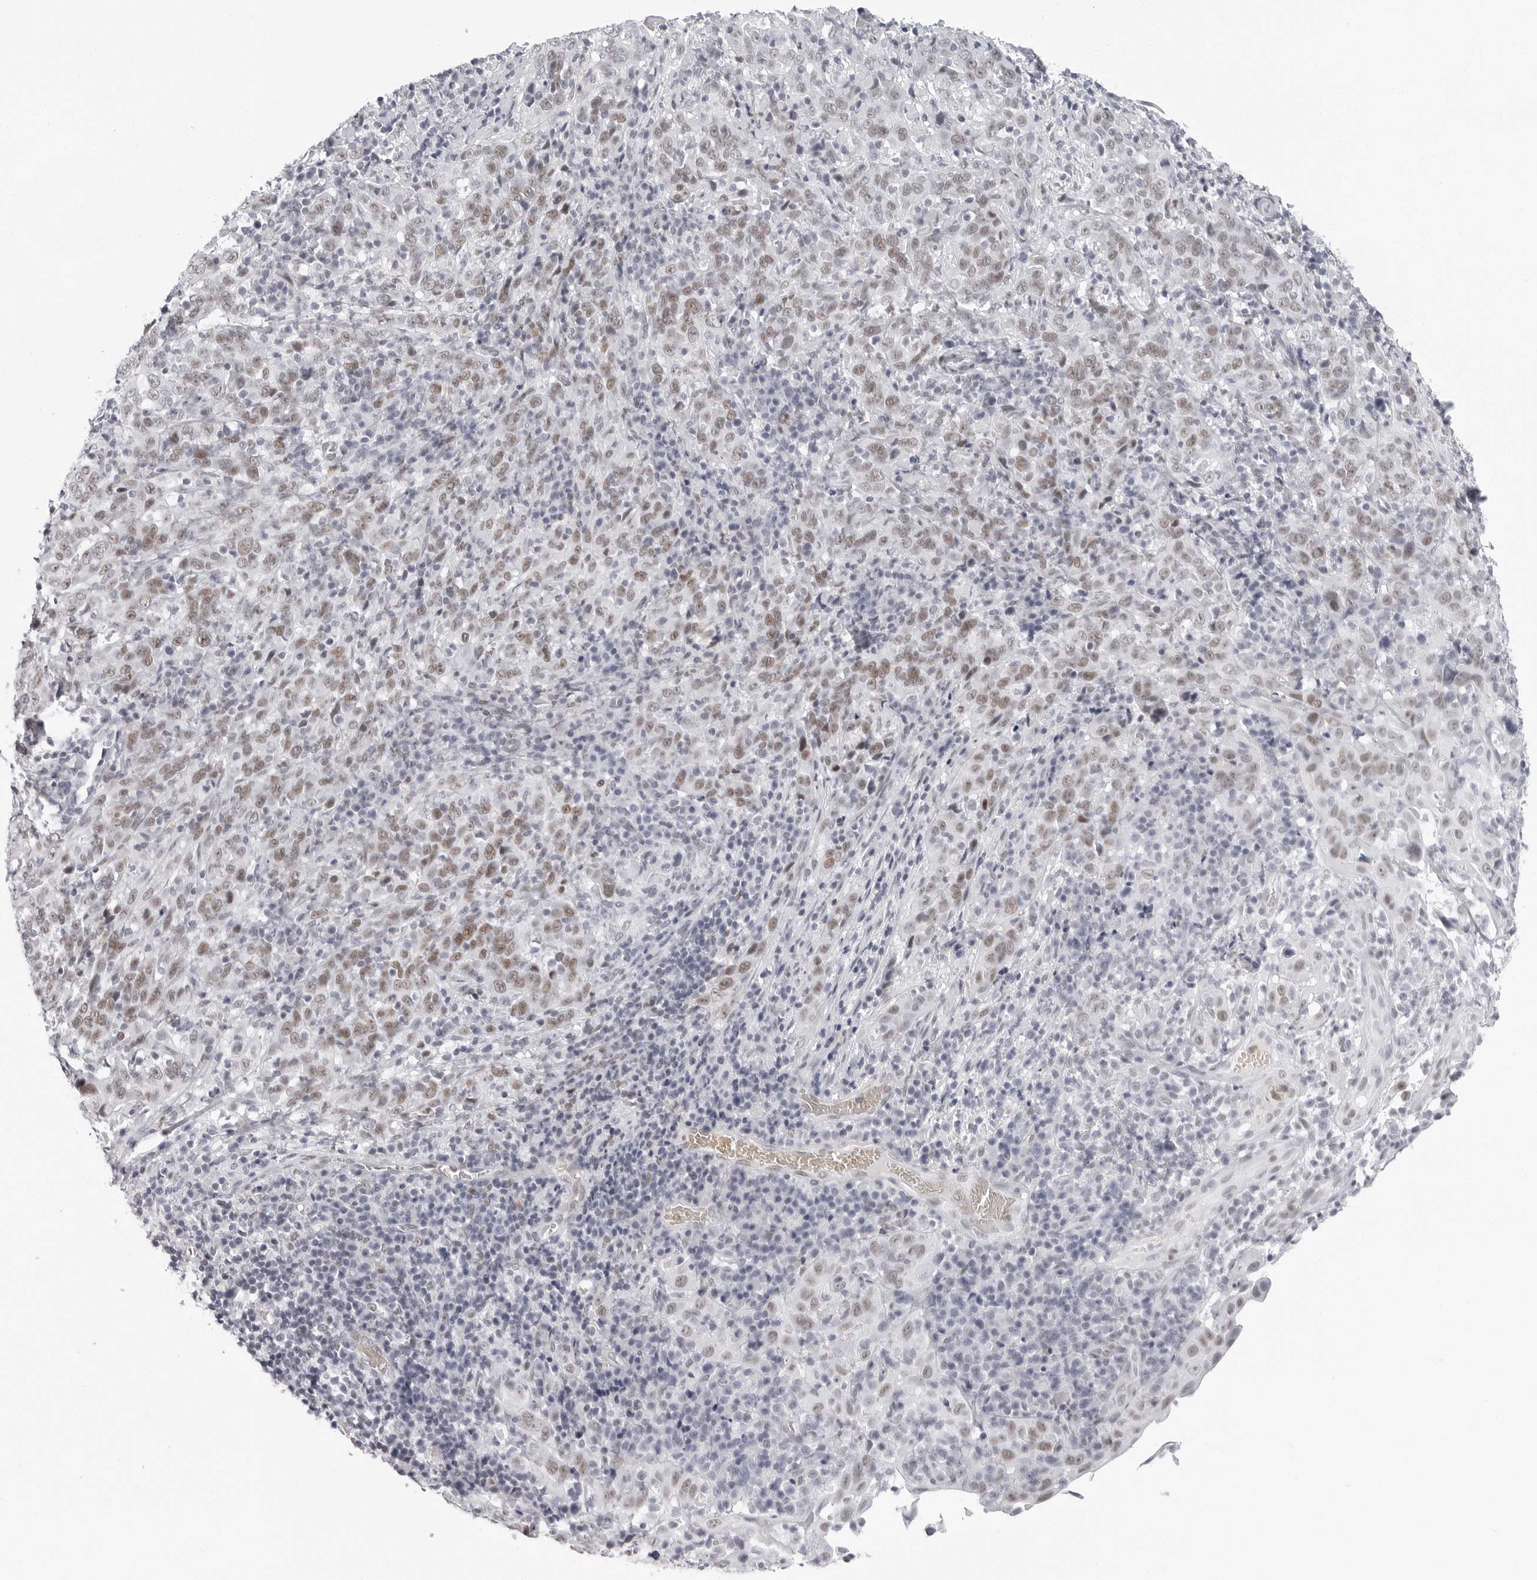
{"staining": {"intensity": "moderate", "quantity": "25%-75%", "location": "nuclear"}, "tissue": "cervical cancer", "cell_type": "Tumor cells", "image_type": "cancer", "snomed": [{"axis": "morphology", "description": "Squamous cell carcinoma, NOS"}, {"axis": "topography", "description": "Cervix"}], "caption": "Cervical cancer (squamous cell carcinoma) stained for a protein (brown) displays moderate nuclear positive expression in approximately 25%-75% of tumor cells.", "gene": "VEZF1", "patient": {"sex": "female", "age": 46}}